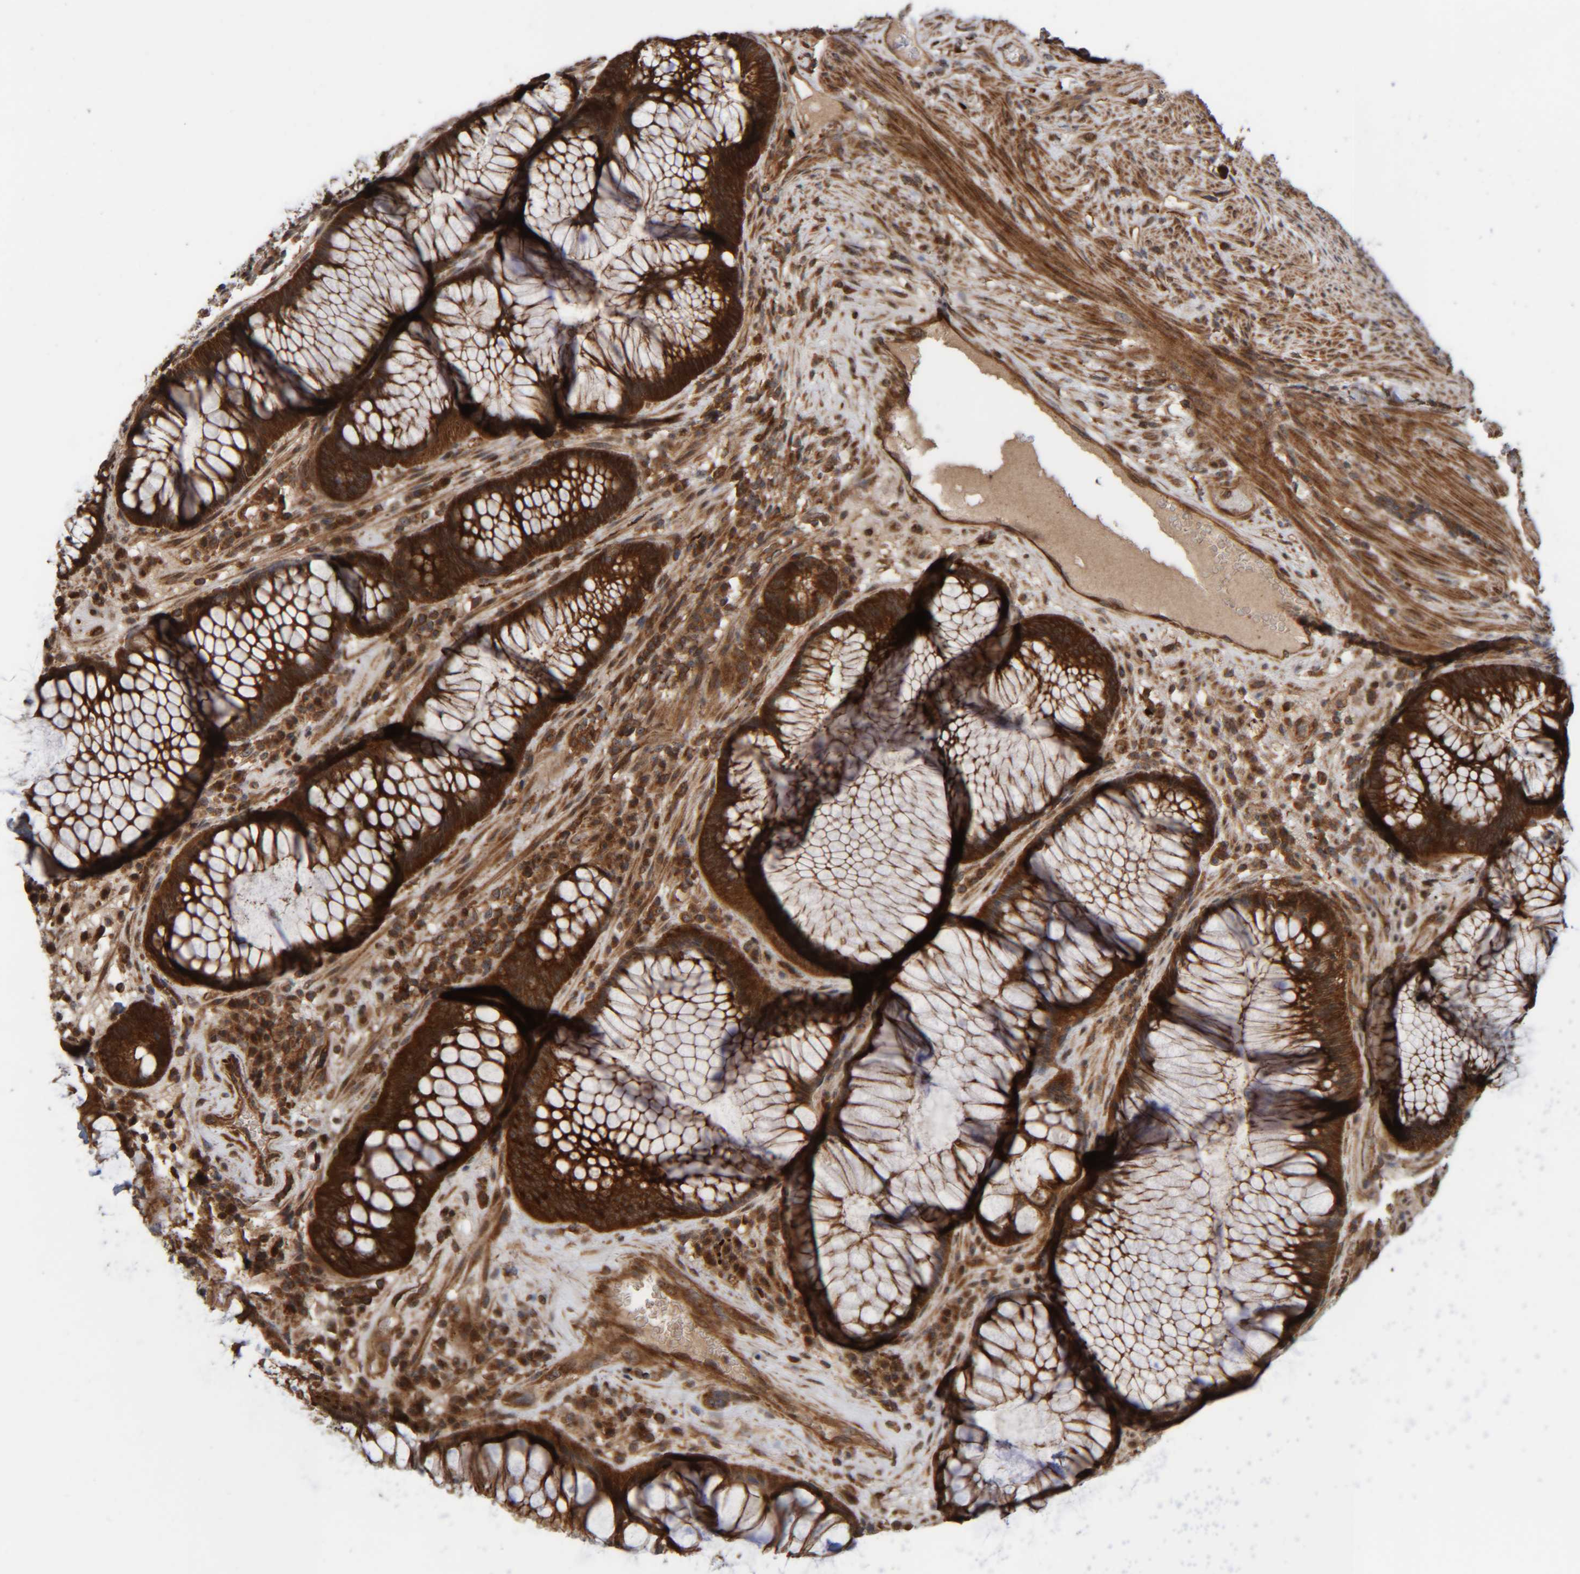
{"staining": {"intensity": "strong", "quantity": ">75%", "location": "cytoplasmic/membranous"}, "tissue": "rectum", "cell_type": "Glandular cells", "image_type": "normal", "snomed": [{"axis": "morphology", "description": "Normal tissue, NOS"}, {"axis": "topography", "description": "Rectum"}], "caption": "Rectum was stained to show a protein in brown. There is high levels of strong cytoplasmic/membranous staining in approximately >75% of glandular cells. The staining is performed using DAB (3,3'-diaminobenzidine) brown chromogen to label protein expression. The nuclei are counter-stained blue using hematoxylin.", "gene": "CCDC57", "patient": {"sex": "male", "age": 51}}